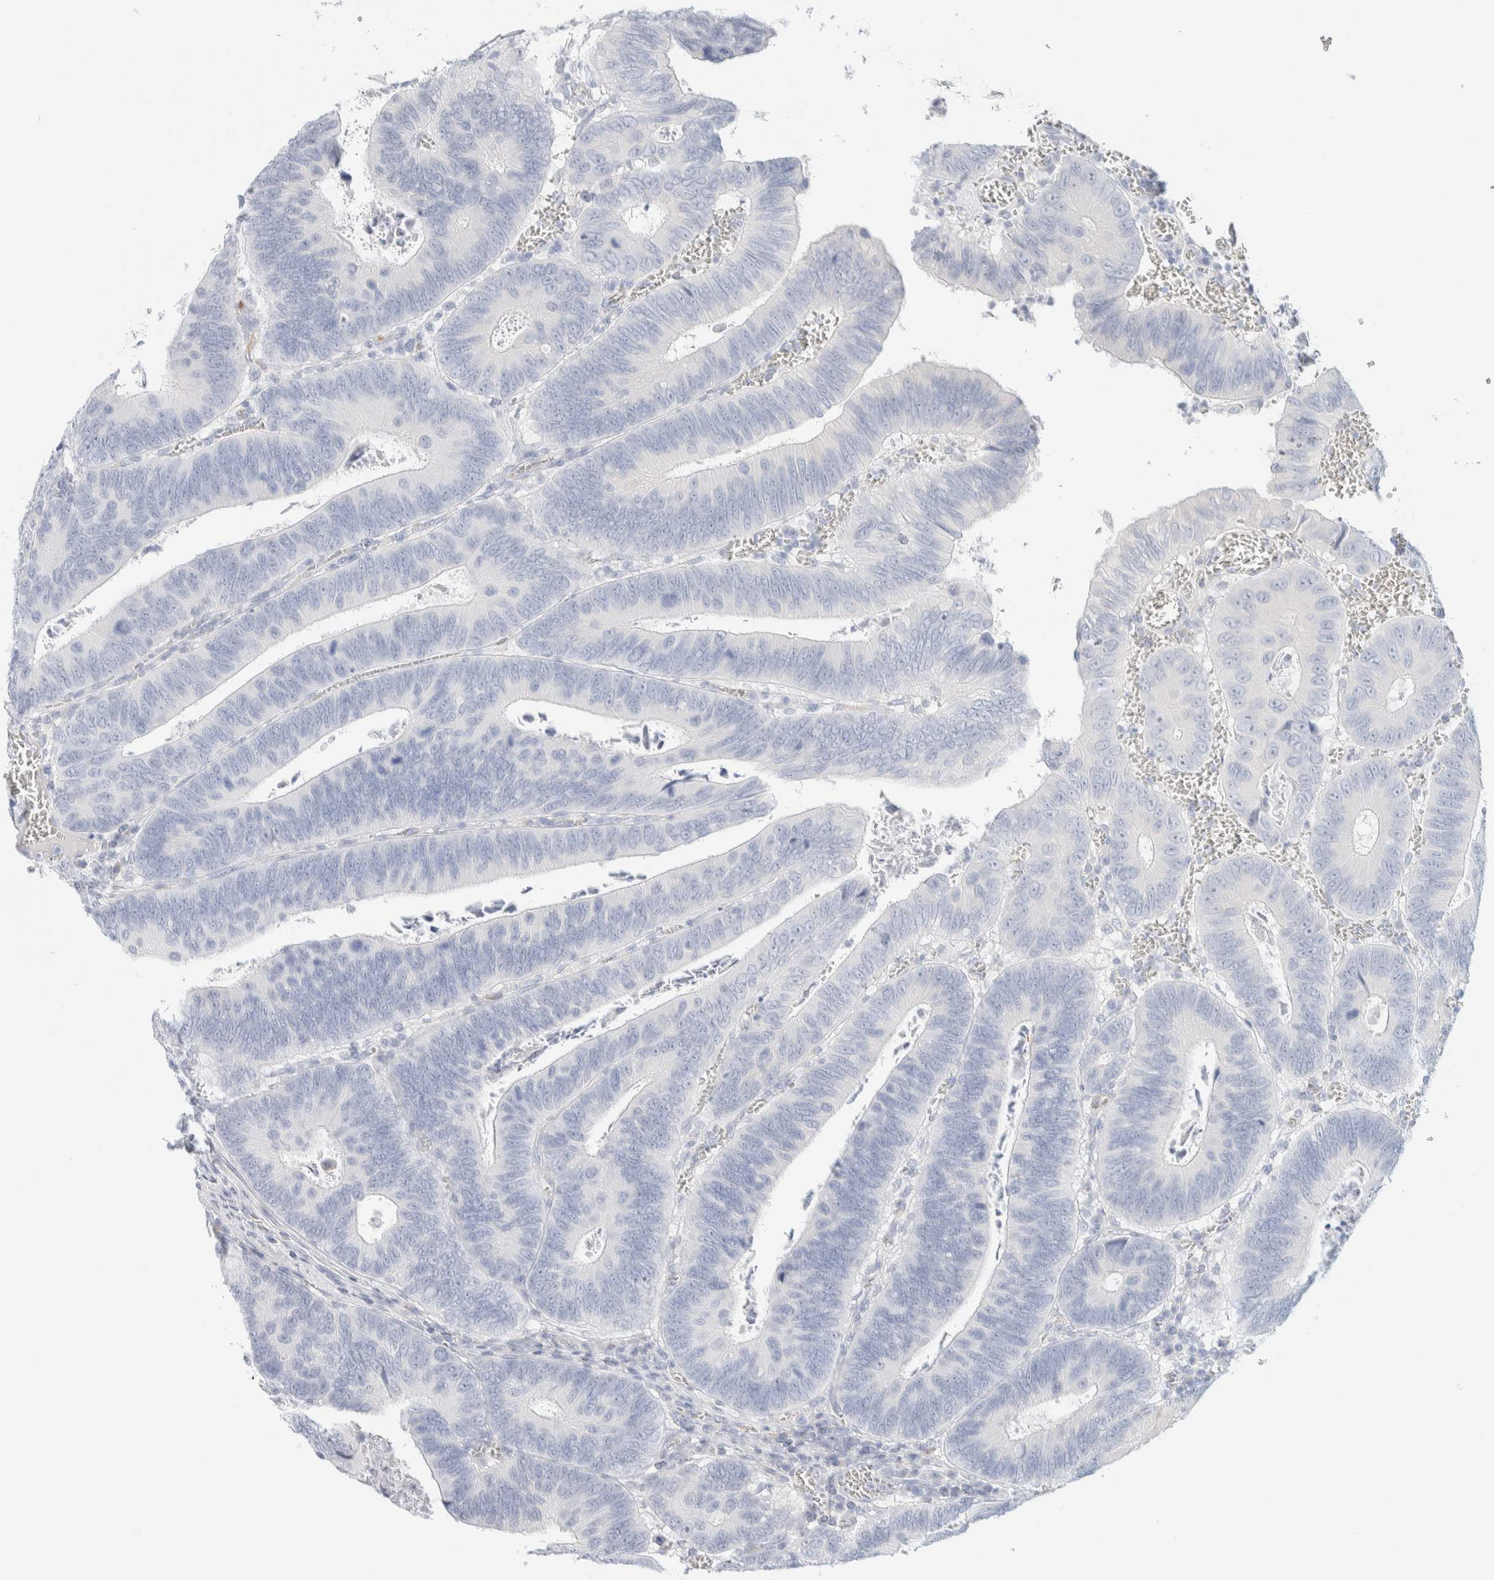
{"staining": {"intensity": "negative", "quantity": "none", "location": "none"}, "tissue": "colorectal cancer", "cell_type": "Tumor cells", "image_type": "cancer", "snomed": [{"axis": "morphology", "description": "Inflammation, NOS"}, {"axis": "morphology", "description": "Adenocarcinoma, NOS"}, {"axis": "topography", "description": "Colon"}], "caption": "Photomicrograph shows no protein expression in tumor cells of adenocarcinoma (colorectal) tissue.", "gene": "ATCAY", "patient": {"sex": "male", "age": 72}}